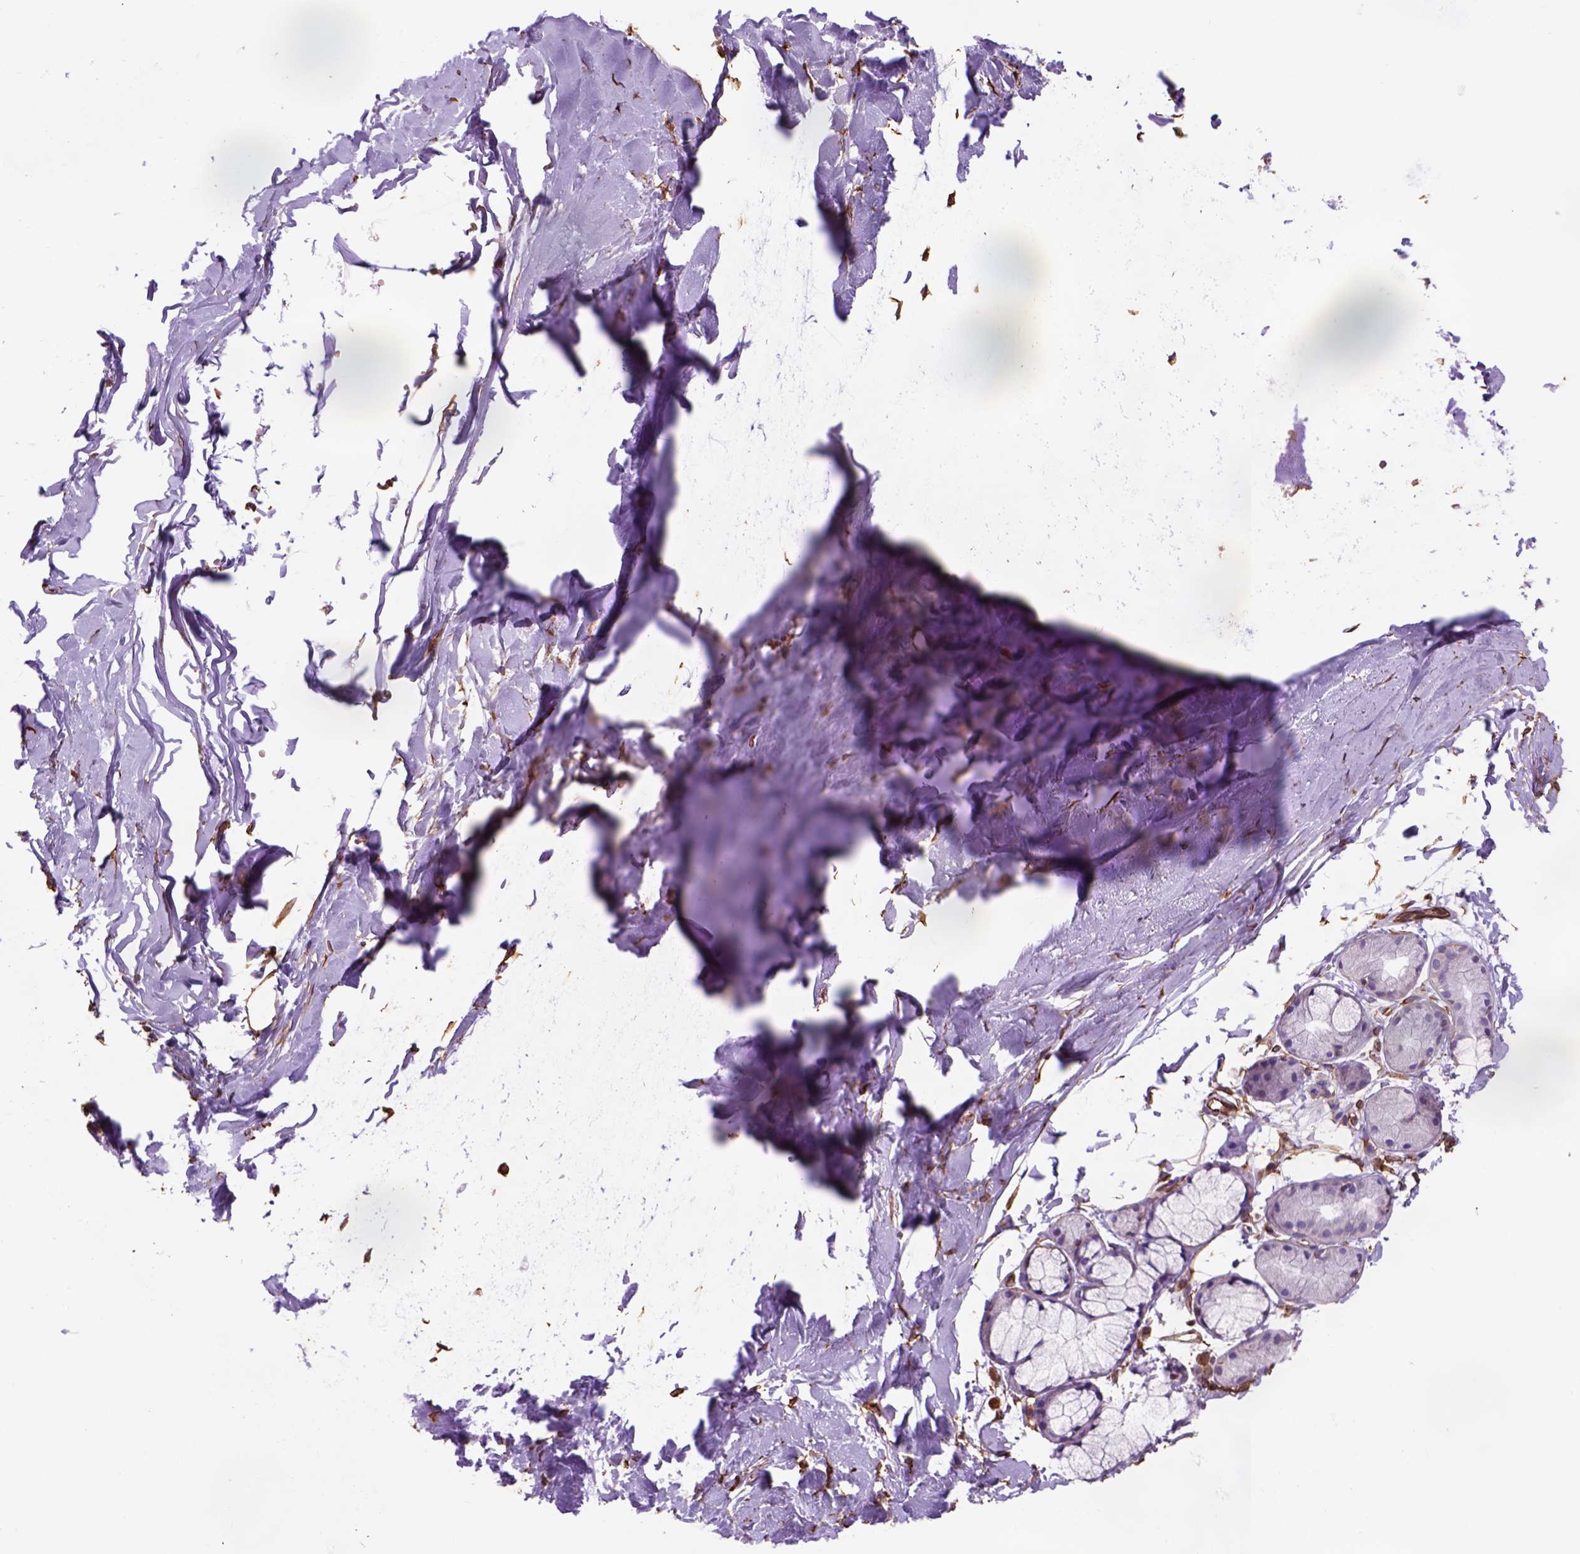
{"staining": {"intensity": "negative", "quantity": "none", "location": "none"}, "tissue": "soft tissue", "cell_type": "Chondrocytes", "image_type": "normal", "snomed": [{"axis": "morphology", "description": "Normal tissue, NOS"}, {"axis": "topography", "description": "Cartilage tissue"}, {"axis": "topography", "description": "Bronchus"}], "caption": "Photomicrograph shows no protein staining in chondrocytes of normal soft tissue.", "gene": "ZZZ3", "patient": {"sex": "female", "age": 79}}